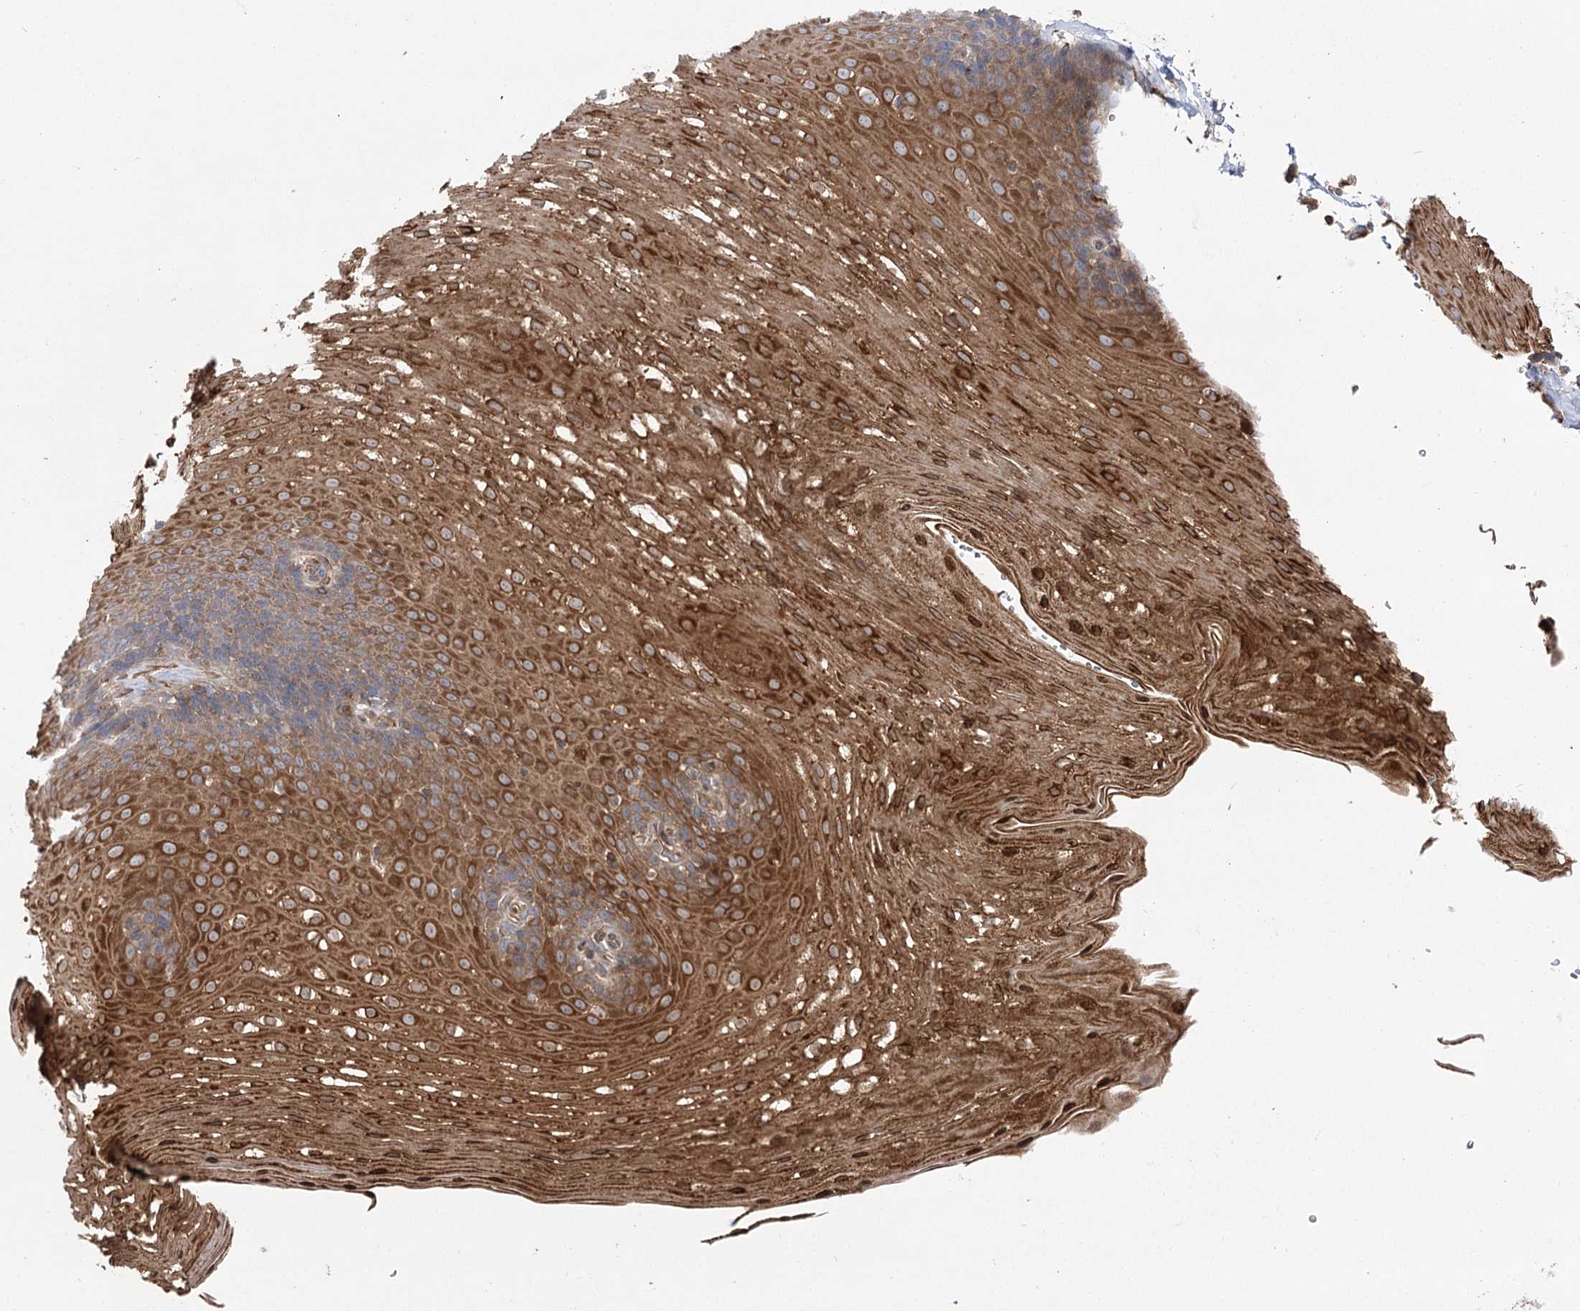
{"staining": {"intensity": "strong", "quantity": "<25%", "location": "cytoplasmic/membranous"}, "tissue": "esophagus", "cell_type": "Squamous epithelial cells", "image_type": "normal", "snomed": [{"axis": "morphology", "description": "Normal tissue, NOS"}, {"axis": "topography", "description": "Esophagus"}], "caption": "Immunohistochemistry (DAB (3,3'-diaminobenzidine)) staining of unremarkable human esophagus exhibits strong cytoplasmic/membranous protein staining in about <25% of squamous epithelial cells.", "gene": "VPS37B", "patient": {"sex": "female", "age": 66}}